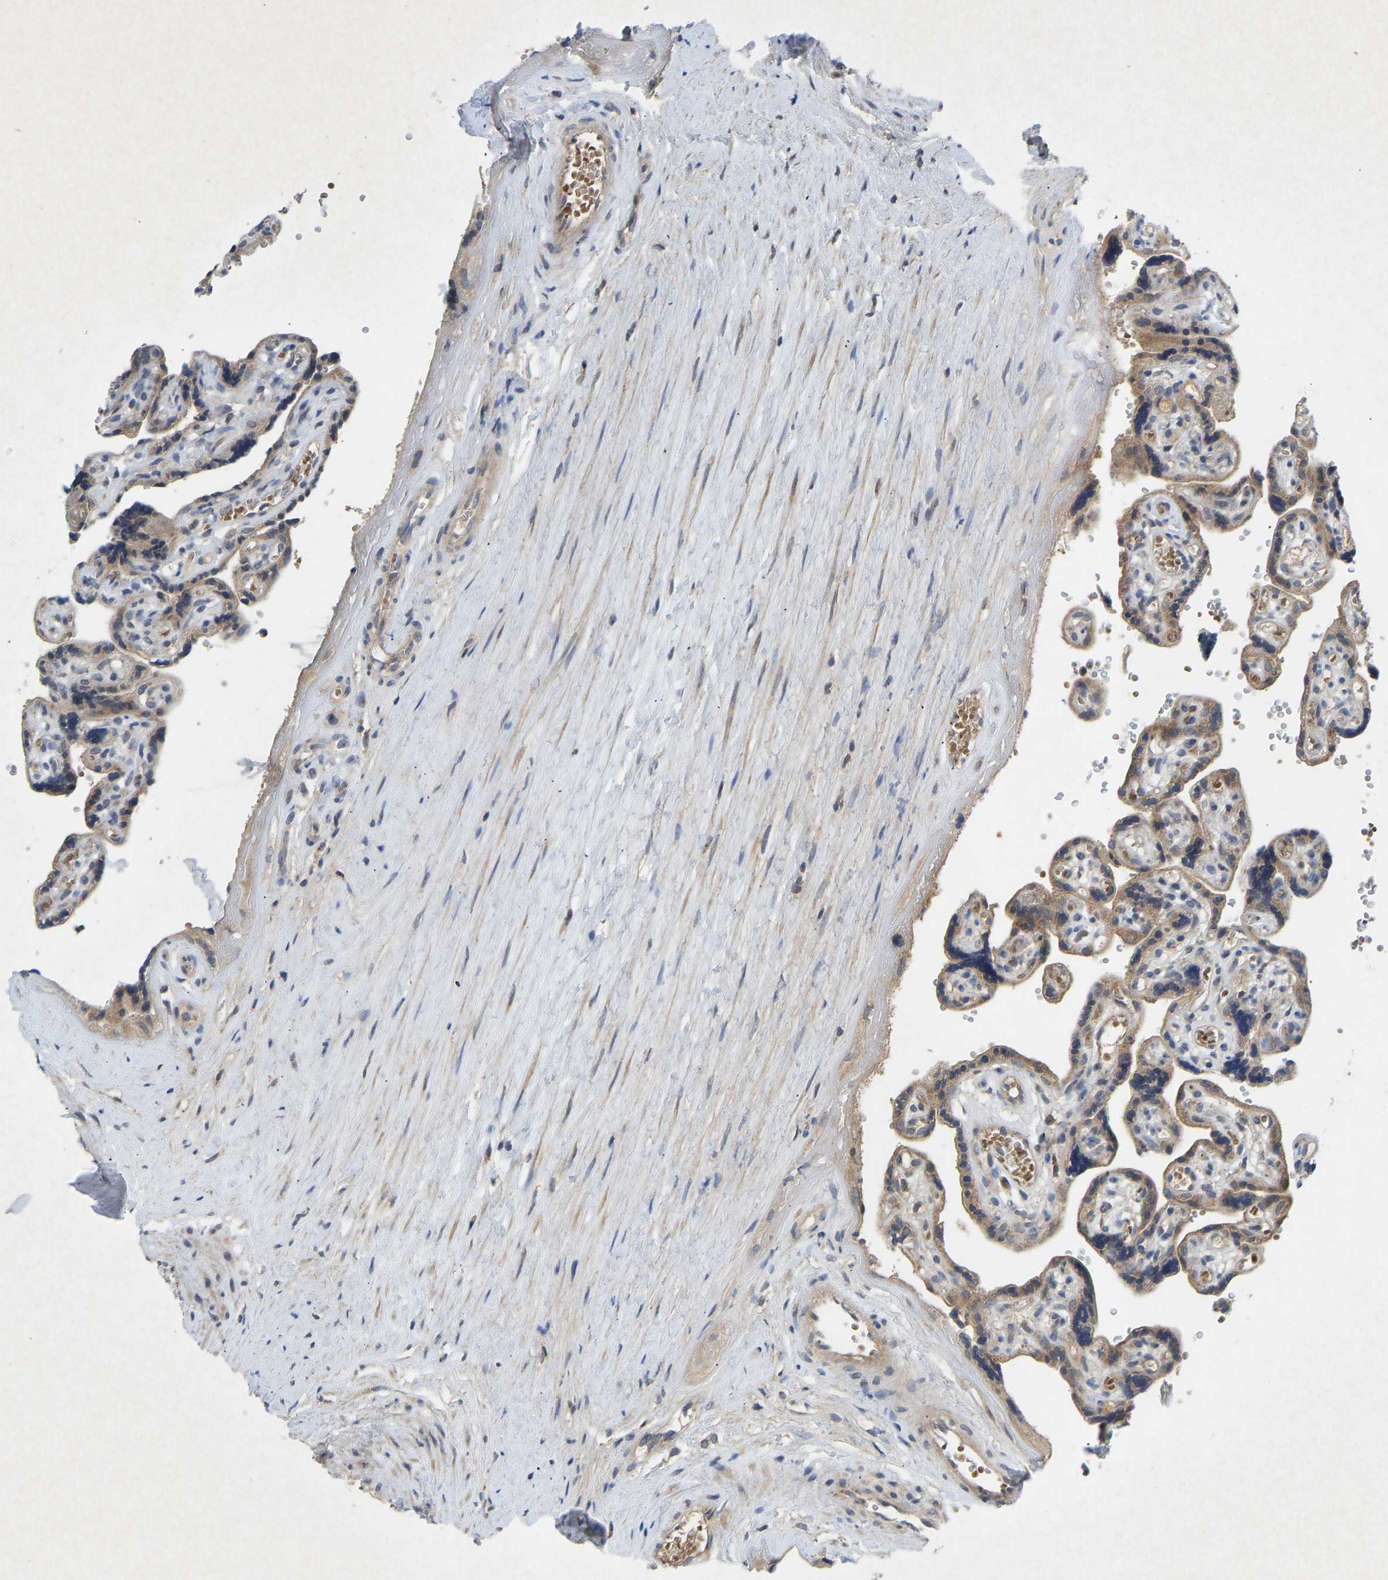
{"staining": {"intensity": "moderate", "quantity": ">75%", "location": "cytoplasmic/membranous"}, "tissue": "placenta", "cell_type": "Decidual cells", "image_type": "normal", "snomed": [{"axis": "morphology", "description": "Normal tissue, NOS"}, {"axis": "topography", "description": "Placenta"}], "caption": "Immunohistochemistry (IHC) (DAB (3,3'-diaminobenzidine)) staining of benign human placenta exhibits moderate cytoplasmic/membranous protein positivity in about >75% of decidual cells.", "gene": "PDE7A", "patient": {"sex": "female", "age": 30}}